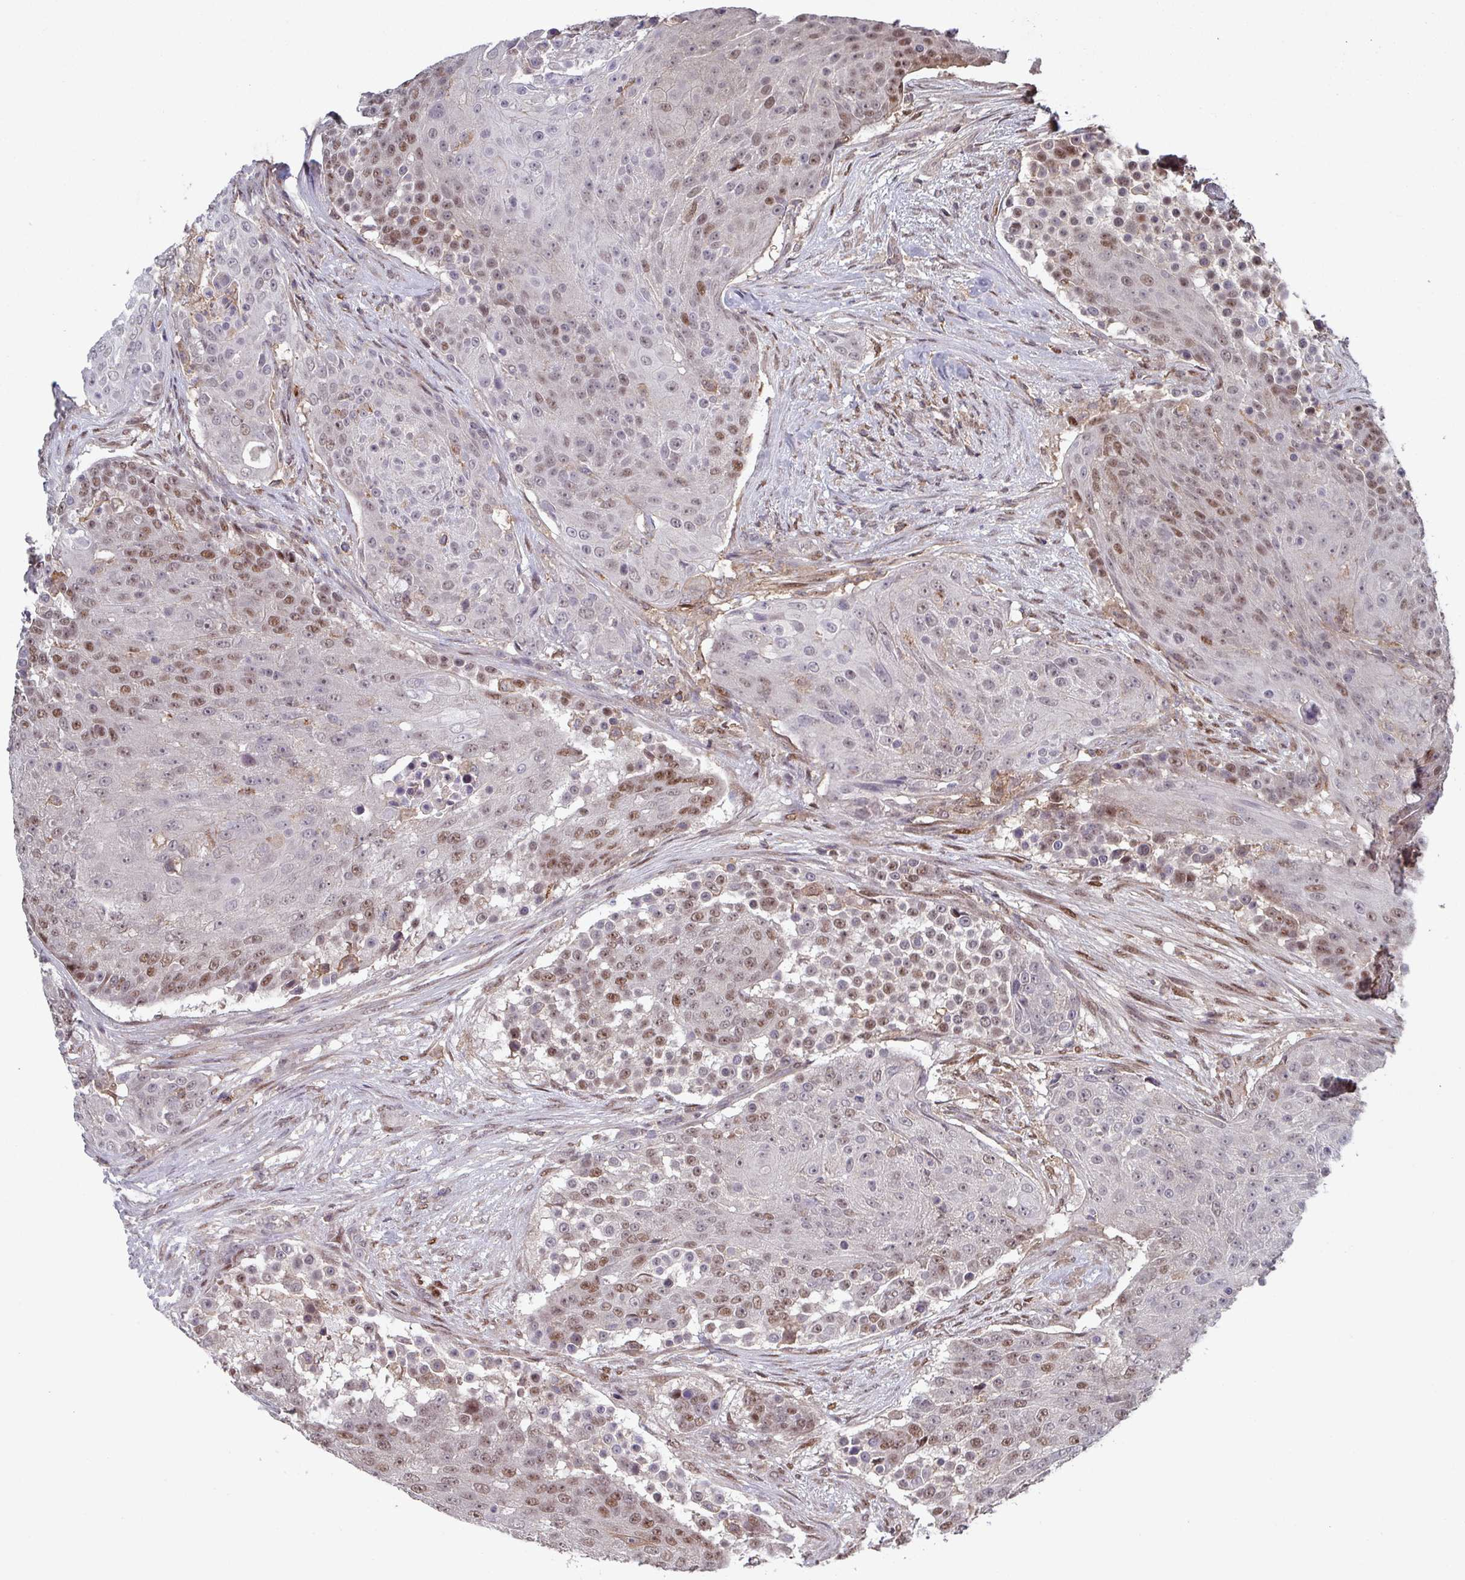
{"staining": {"intensity": "moderate", "quantity": "25%-75%", "location": "nuclear"}, "tissue": "urothelial cancer", "cell_type": "Tumor cells", "image_type": "cancer", "snomed": [{"axis": "morphology", "description": "Urothelial carcinoma, High grade"}, {"axis": "topography", "description": "Urinary bladder"}], "caption": "High-power microscopy captured an immunohistochemistry image of high-grade urothelial carcinoma, revealing moderate nuclear expression in about 25%-75% of tumor cells. The staining was performed using DAB (3,3'-diaminobenzidine), with brown indicating positive protein expression. Nuclei are stained blue with hematoxylin.", "gene": "PRRX1", "patient": {"sex": "female", "age": 63}}